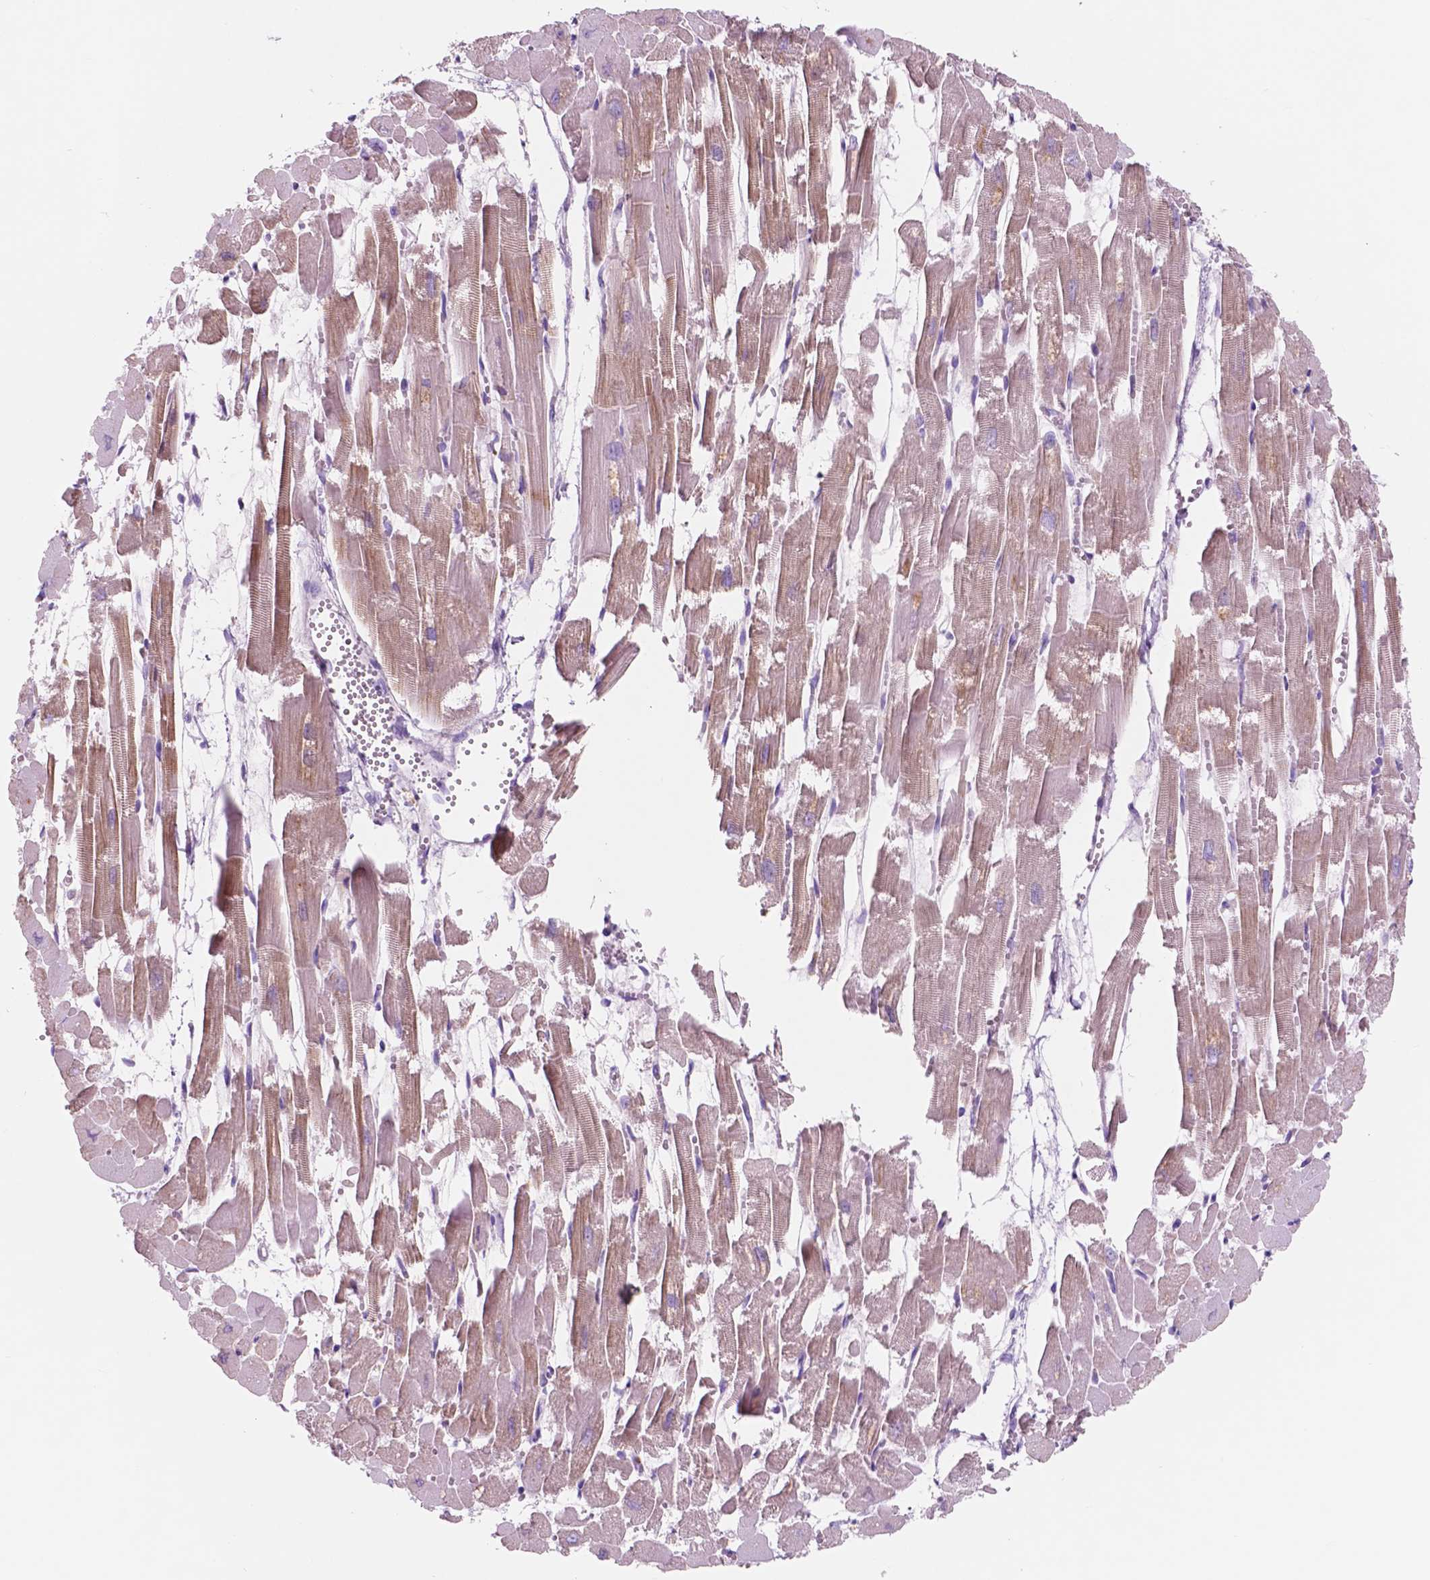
{"staining": {"intensity": "moderate", "quantity": "<25%", "location": "cytoplasmic/membranous"}, "tissue": "heart muscle", "cell_type": "Cardiomyocytes", "image_type": "normal", "snomed": [{"axis": "morphology", "description": "Normal tissue, NOS"}, {"axis": "topography", "description": "Heart"}], "caption": "Immunohistochemical staining of benign heart muscle demonstrates moderate cytoplasmic/membranous protein expression in about <25% of cardiomyocytes.", "gene": "CUZD1", "patient": {"sex": "female", "age": 52}}